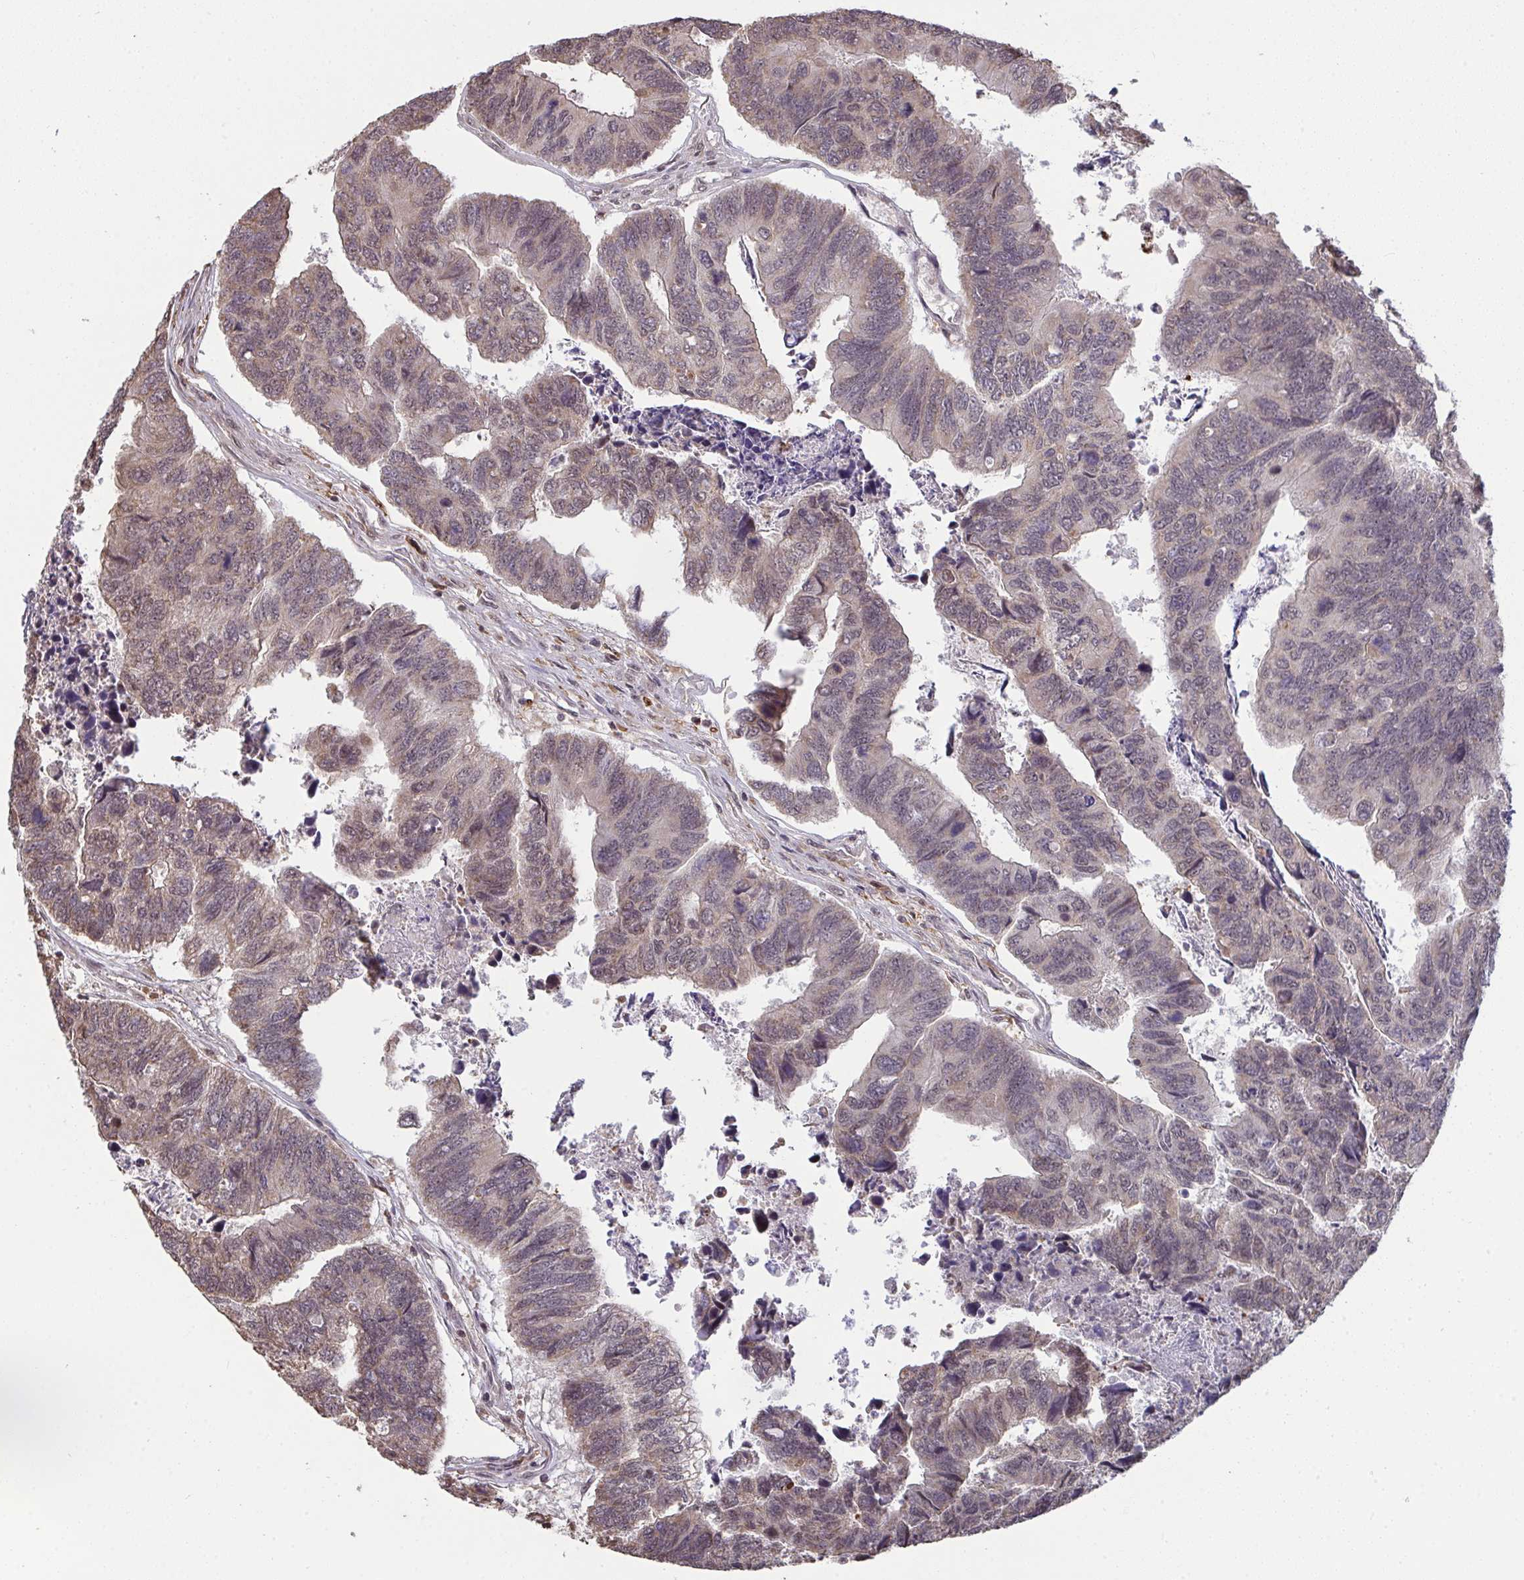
{"staining": {"intensity": "weak", "quantity": "25%-75%", "location": "cytoplasmic/membranous,nuclear"}, "tissue": "colorectal cancer", "cell_type": "Tumor cells", "image_type": "cancer", "snomed": [{"axis": "morphology", "description": "Adenocarcinoma, NOS"}, {"axis": "topography", "description": "Colon"}], "caption": "Colorectal cancer tissue demonstrates weak cytoplasmic/membranous and nuclear positivity in approximately 25%-75% of tumor cells", "gene": "SAP30", "patient": {"sex": "female", "age": 67}}